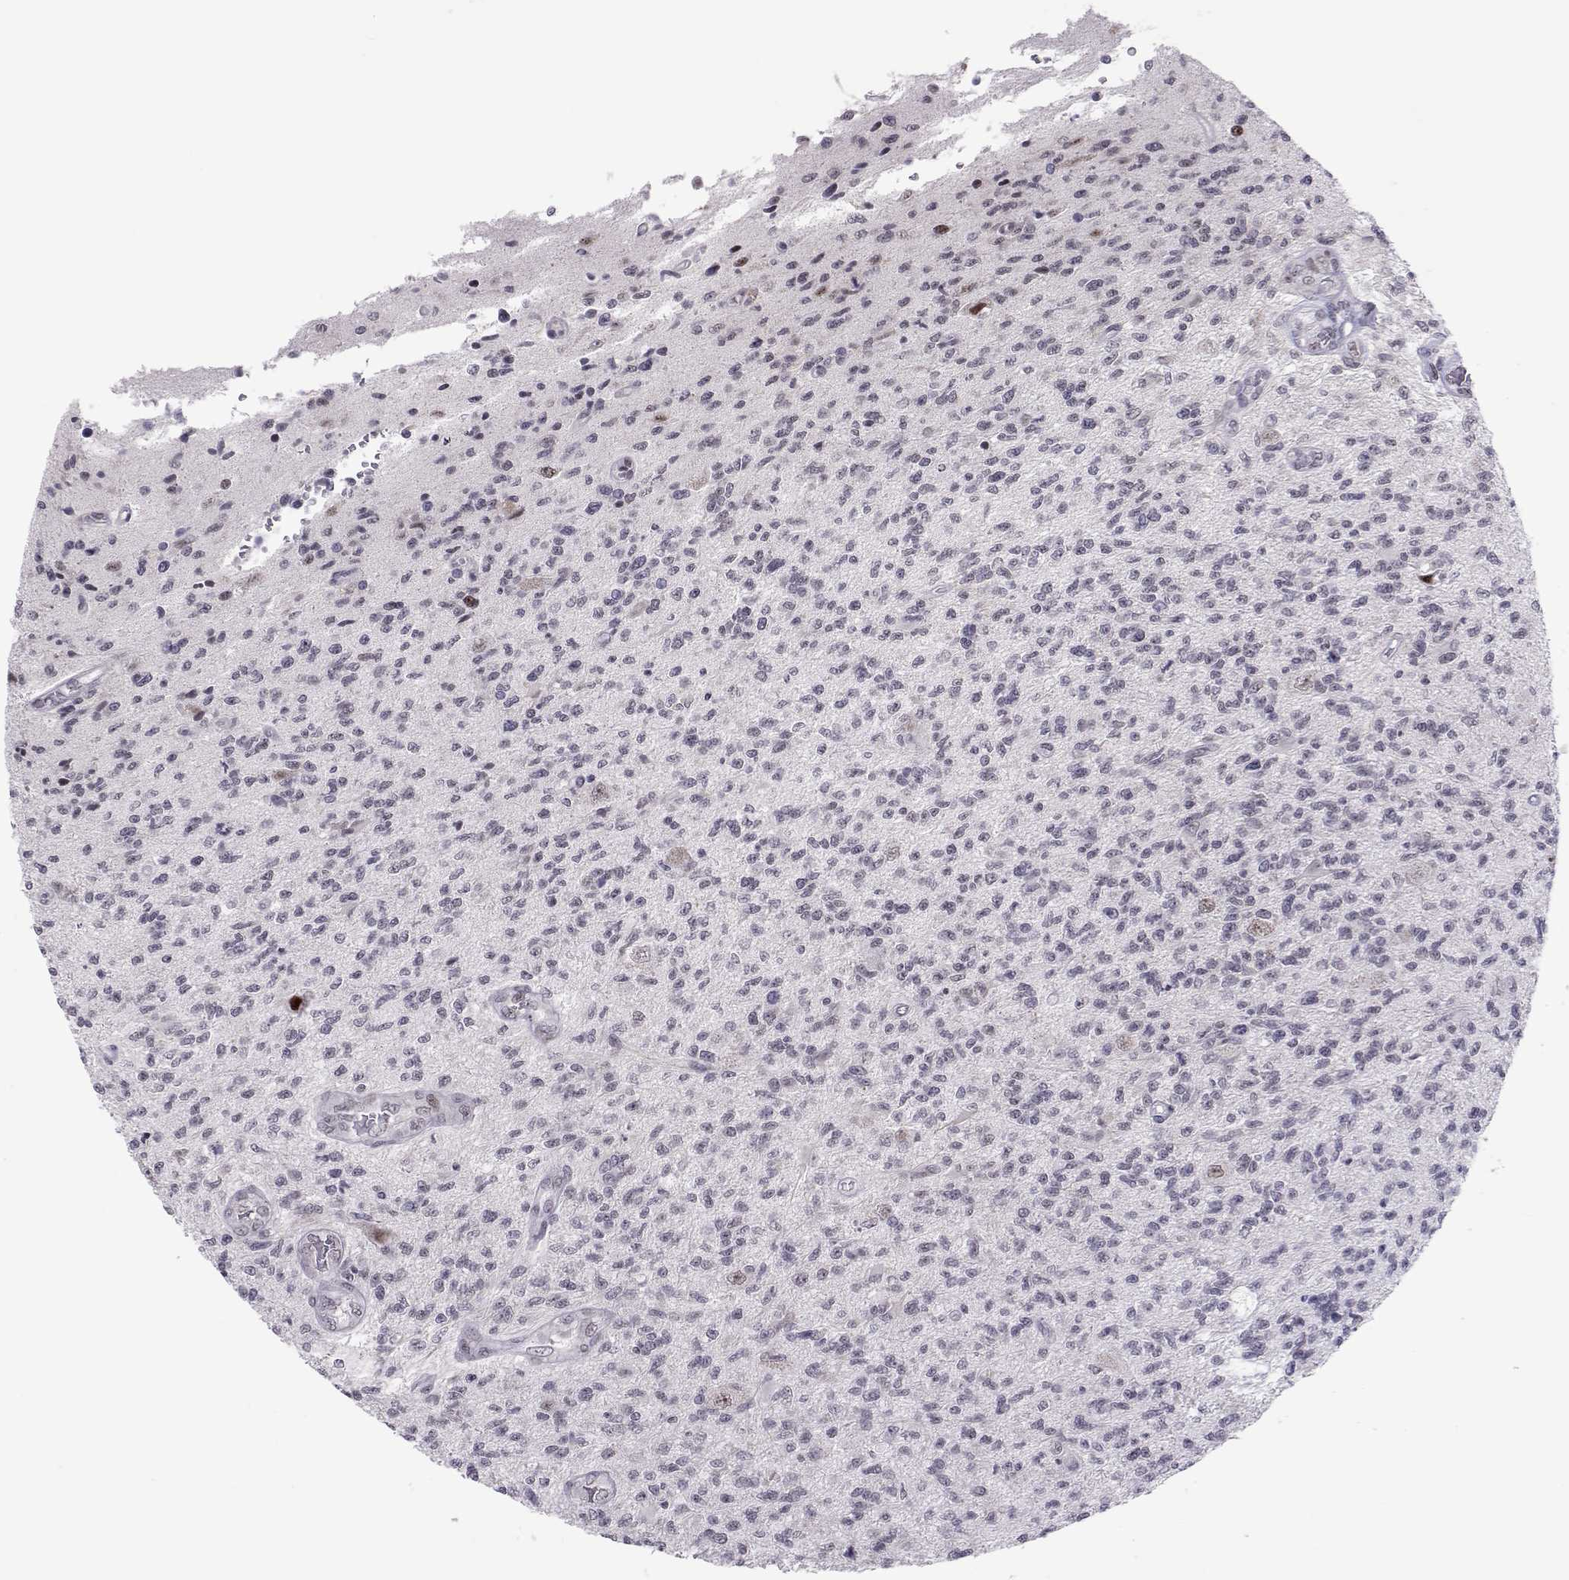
{"staining": {"intensity": "negative", "quantity": "none", "location": "none"}, "tissue": "glioma", "cell_type": "Tumor cells", "image_type": "cancer", "snomed": [{"axis": "morphology", "description": "Glioma, malignant, High grade"}, {"axis": "topography", "description": "Brain"}], "caption": "IHC histopathology image of malignant high-grade glioma stained for a protein (brown), which shows no positivity in tumor cells.", "gene": "SIX6", "patient": {"sex": "male", "age": 56}}